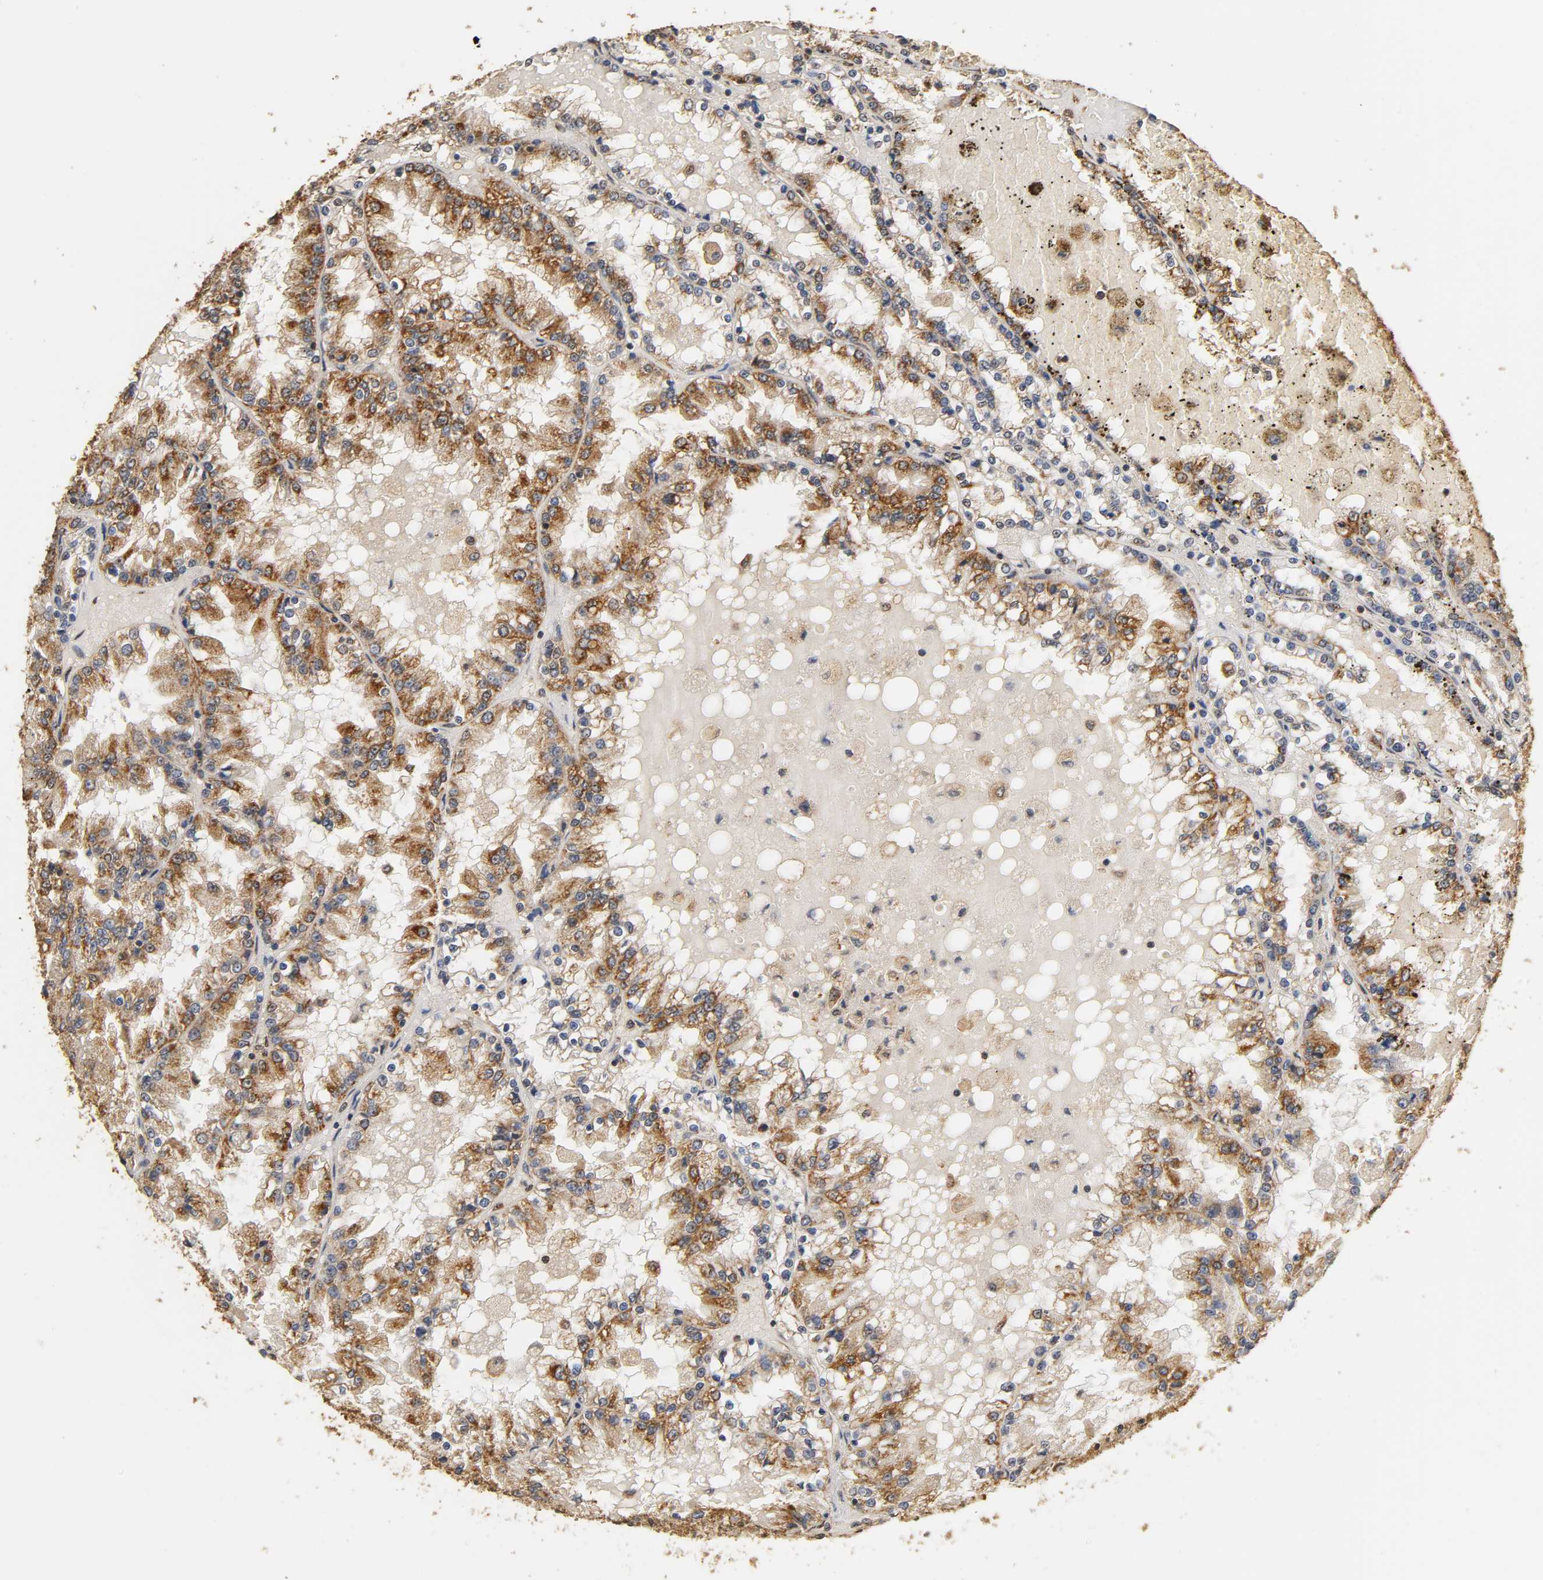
{"staining": {"intensity": "strong", "quantity": ">75%", "location": "cytoplasmic/membranous"}, "tissue": "renal cancer", "cell_type": "Tumor cells", "image_type": "cancer", "snomed": [{"axis": "morphology", "description": "Adenocarcinoma, NOS"}, {"axis": "topography", "description": "Kidney"}], "caption": "Brown immunohistochemical staining in human renal cancer reveals strong cytoplasmic/membranous expression in about >75% of tumor cells.", "gene": "PKN1", "patient": {"sex": "female", "age": 56}}